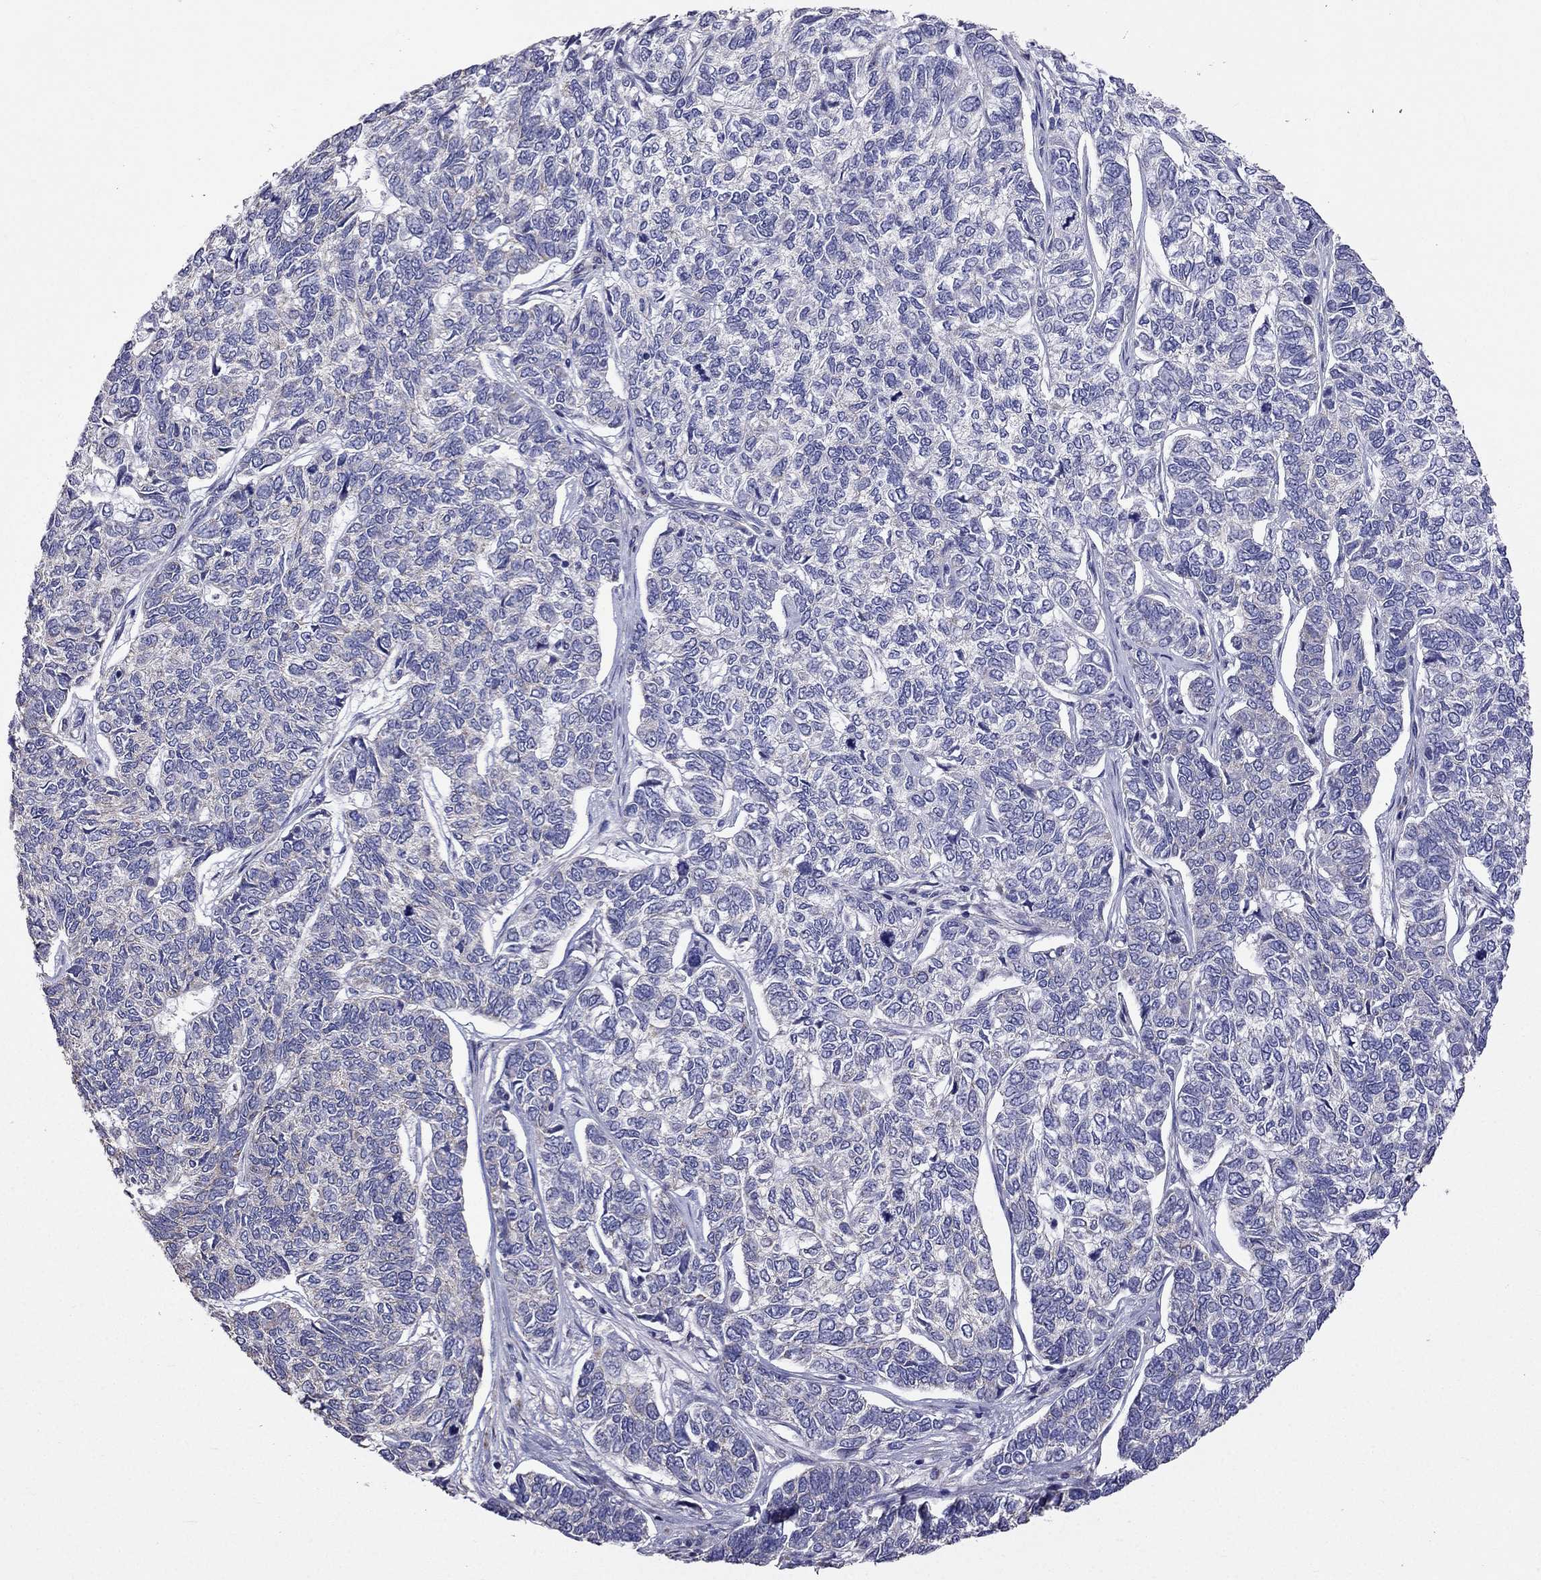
{"staining": {"intensity": "negative", "quantity": "none", "location": "none"}, "tissue": "skin cancer", "cell_type": "Tumor cells", "image_type": "cancer", "snomed": [{"axis": "morphology", "description": "Basal cell carcinoma"}, {"axis": "topography", "description": "Skin"}], "caption": "Skin cancer (basal cell carcinoma) was stained to show a protein in brown. There is no significant staining in tumor cells.", "gene": "AK5", "patient": {"sex": "female", "age": 65}}